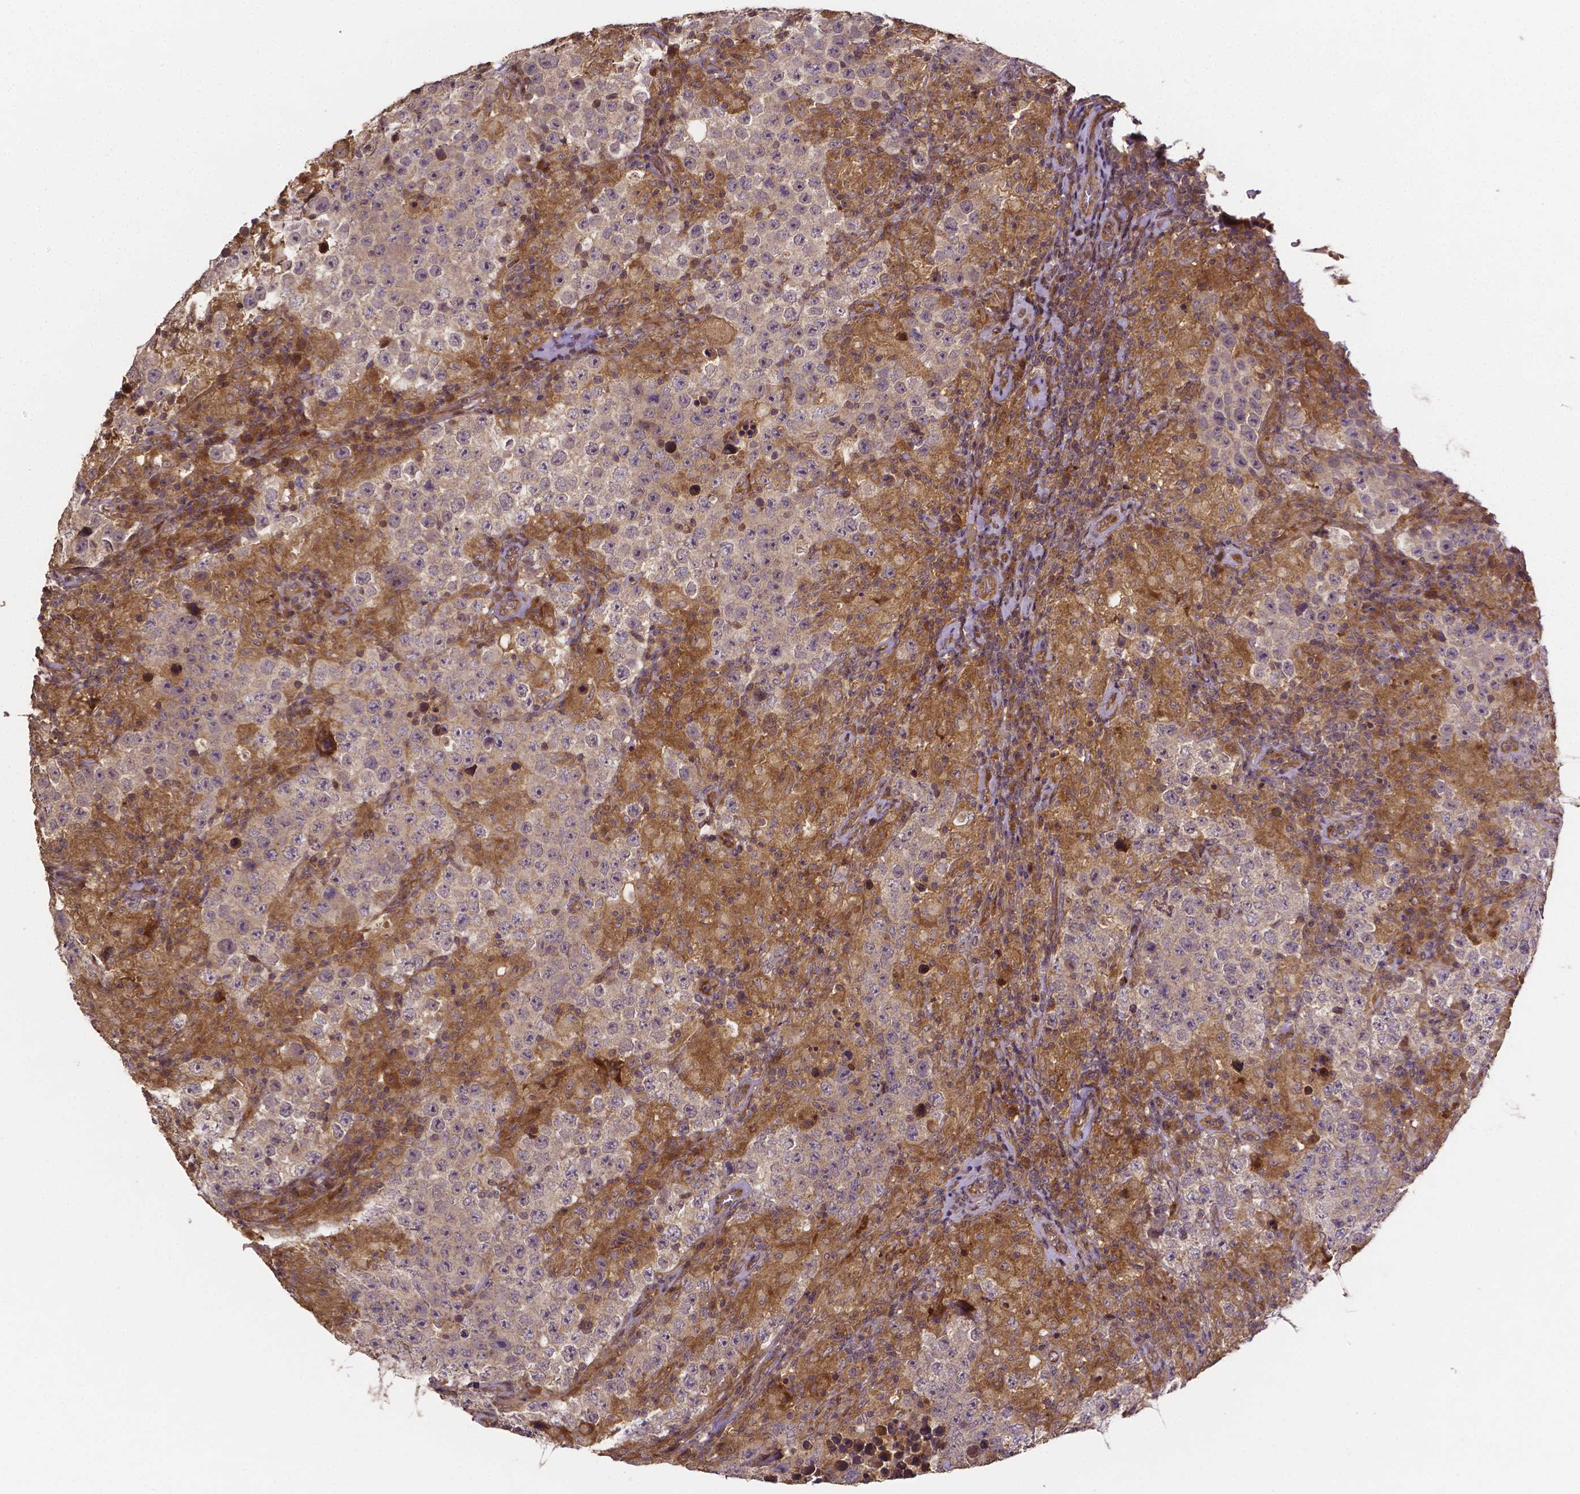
{"staining": {"intensity": "negative", "quantity": "none", "location": "none"}, "tissue": "testis cancer", "cell_type": "Tumor cells", "image_type": "cancer", "snomed": [{"axis": "morphology", "description": "Seminoma, NOS"}, {"axis": "morphology", "description": "Carcinoma, Embryonal, NOS"}, {"axis": "topography", "description": "Testis"}], "caption": "DAB (3,3'-diaminobenzidine) immunohistochemical staining of human testis cancer (embryonal carcinoma) displays no significant expression in tumor cells.", "gene": "RNF123", "patient": {"sex": "male", "age": 41}}